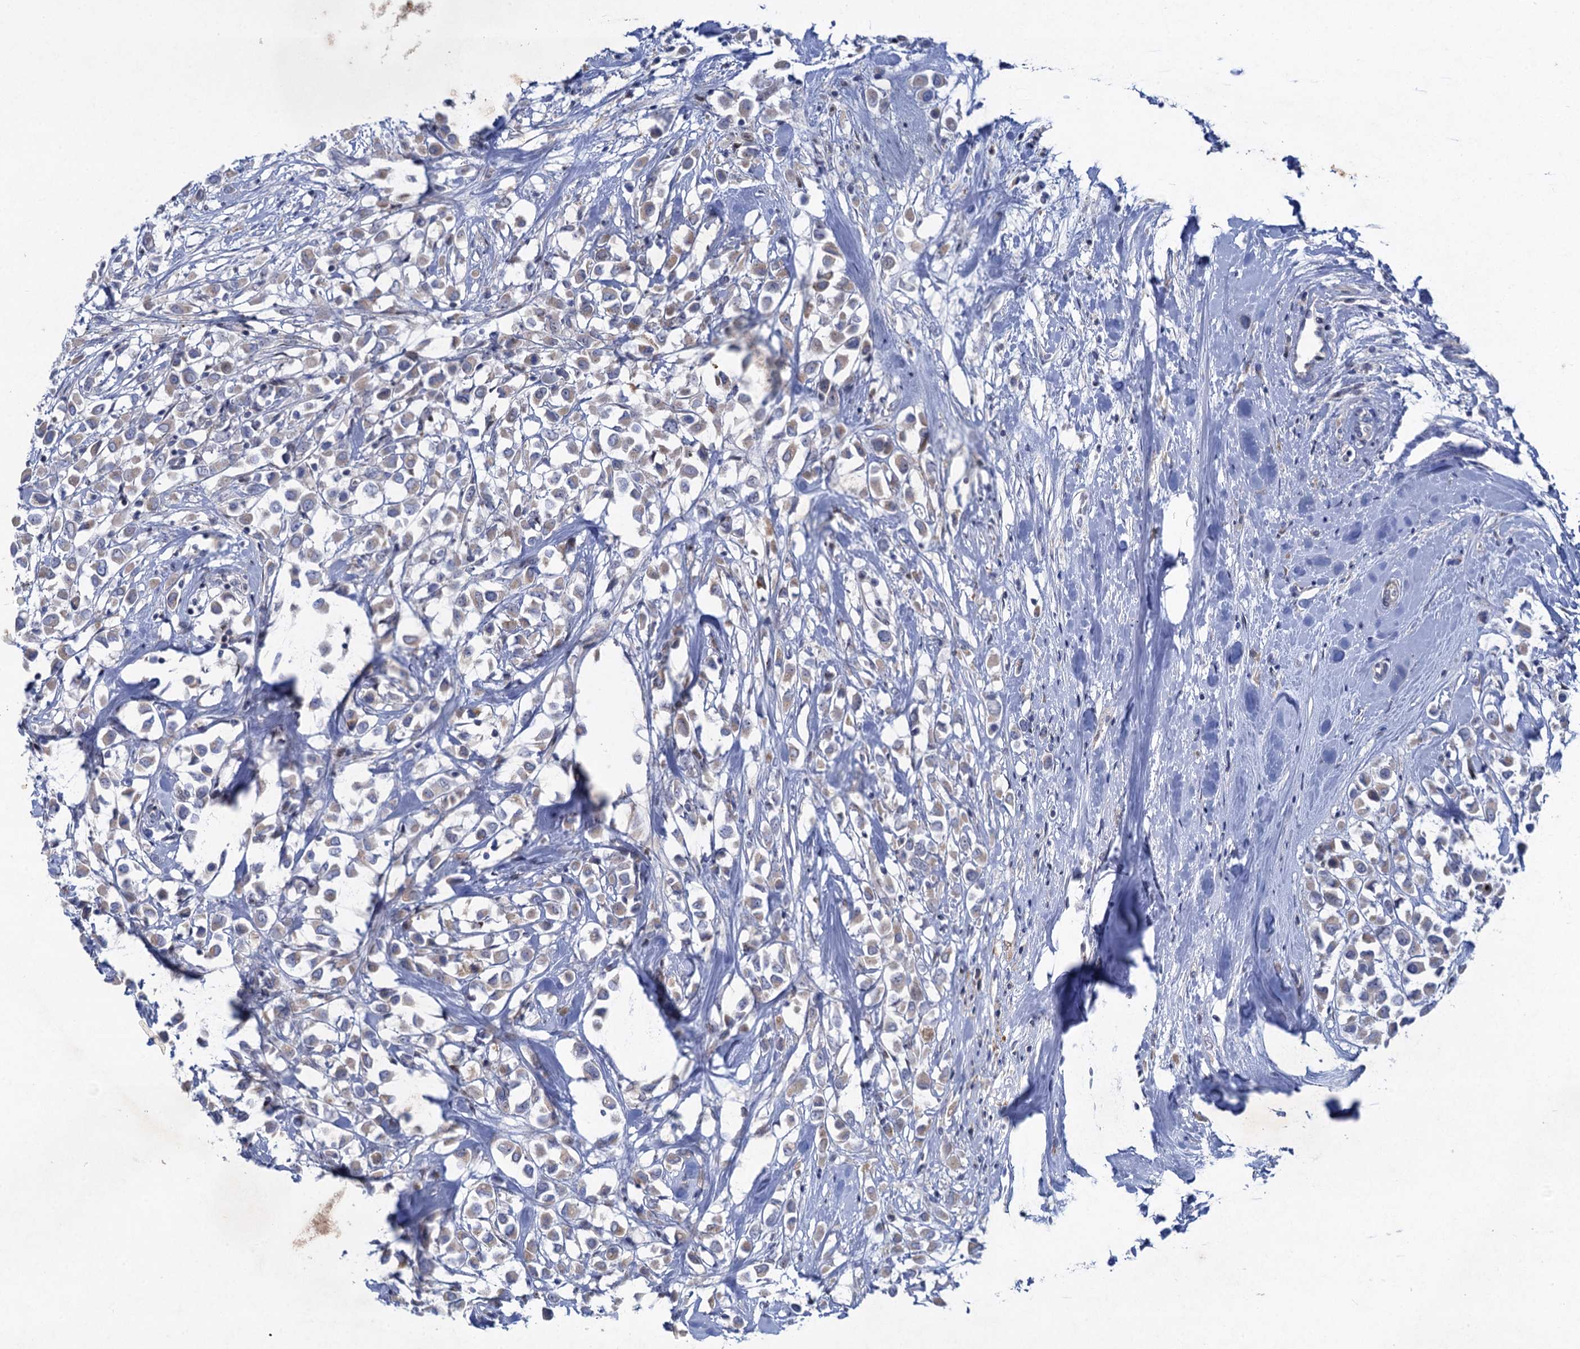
{"staining": {"intensity": "weak", "quantity": "25%-75%", "location": "cytoplasmic/membranous"}, "tissue": "breast cancer", "cell_type": "Tumor cells", "image_type": "cancer", "snomed": [{"axis": "morphology", "description": "Duct carcinoma"}, {"axis": "topography", "description": "Breast"}], "caption": "Immunohistochemistry (IHC) histopathology image of human invasive ductal carcinoma (breast) stained for a protein (brown), which demonstrates low levels of weak cytoplasmic/membranous positivity in approximately 25%-75% of tumor cells.", "gene": "QPCTL", "patient": {"sex": "female", "age": 87}}